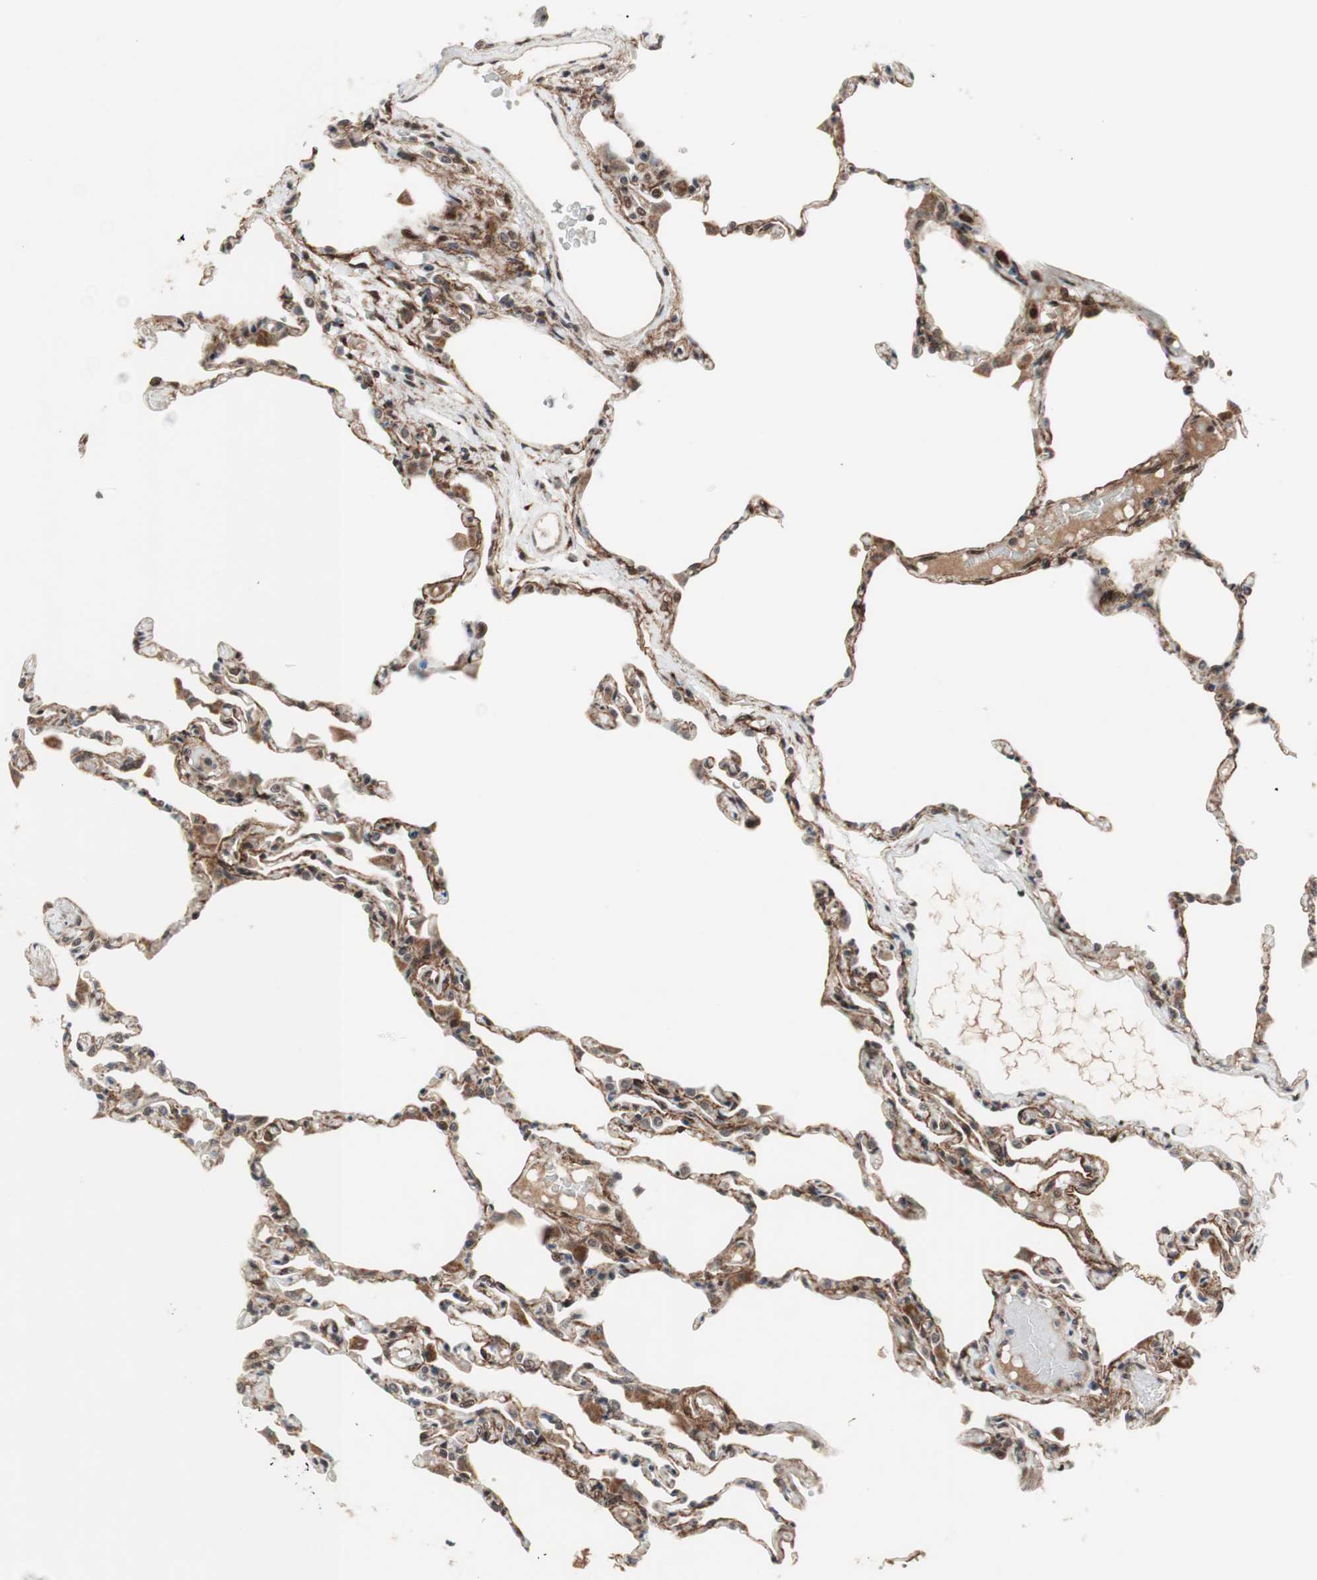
{"staining": {"intensity": "strong", "quantity": ">75%", "location": "nuclear"}, "tissue": "lung", "cell_type": "Alveolar cells", "image_type": "normal", "snomed": [{"axis": "morphology", "description": "Normal tissue, NOS"}, {"axis": "topography", "description": "Lung"}], "caption": "Unremarkable lung was stained to show a protein in brown. There is high levels of strong nuclear staining in approximately >75% of alveolar cells. Nuclei are stained in blue.", "gene": "TCF12", "patient": {"sex": "female", "age": 49}}